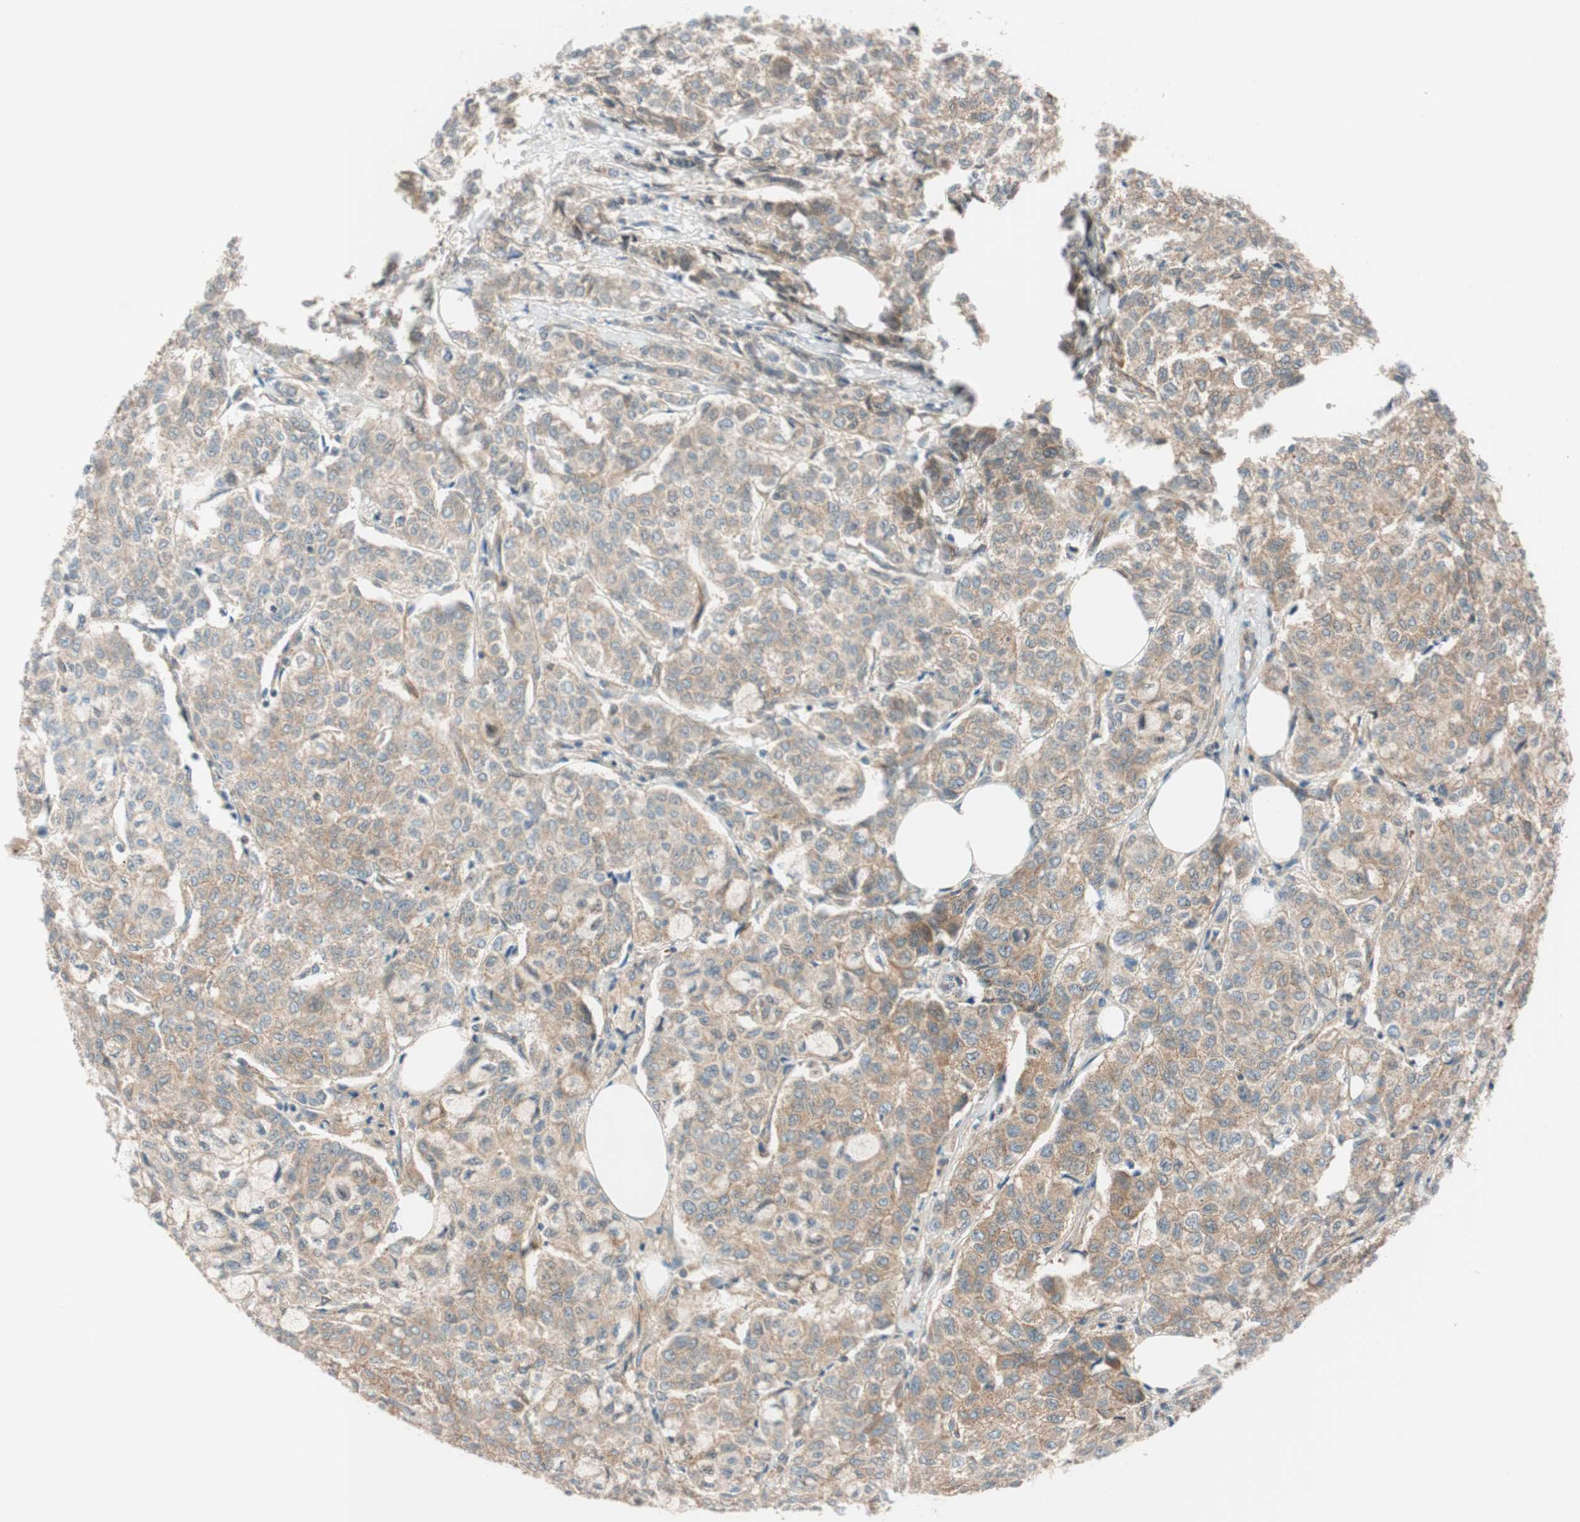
{"staining": {"intensity": "weak", "quantity": ">75%", "location": "cytoplasmic/membranous"}, "tissue": "breast cancer", "cell_type": "Tumor cells", "image_type": "cancer", "snomed": [{"axis": "morphology", "description": "Lobular carcinoma"}, {"axis": "topography", "description": "Breast"}], "caption": "The immunohistochemical stain shows weak cytoplasmic/membranous positivity in tumor cells of breast cancer (lobular carcinoma) tissue.", "gene": "ABI1", "patient": {"sex": "female", "age": 60}}